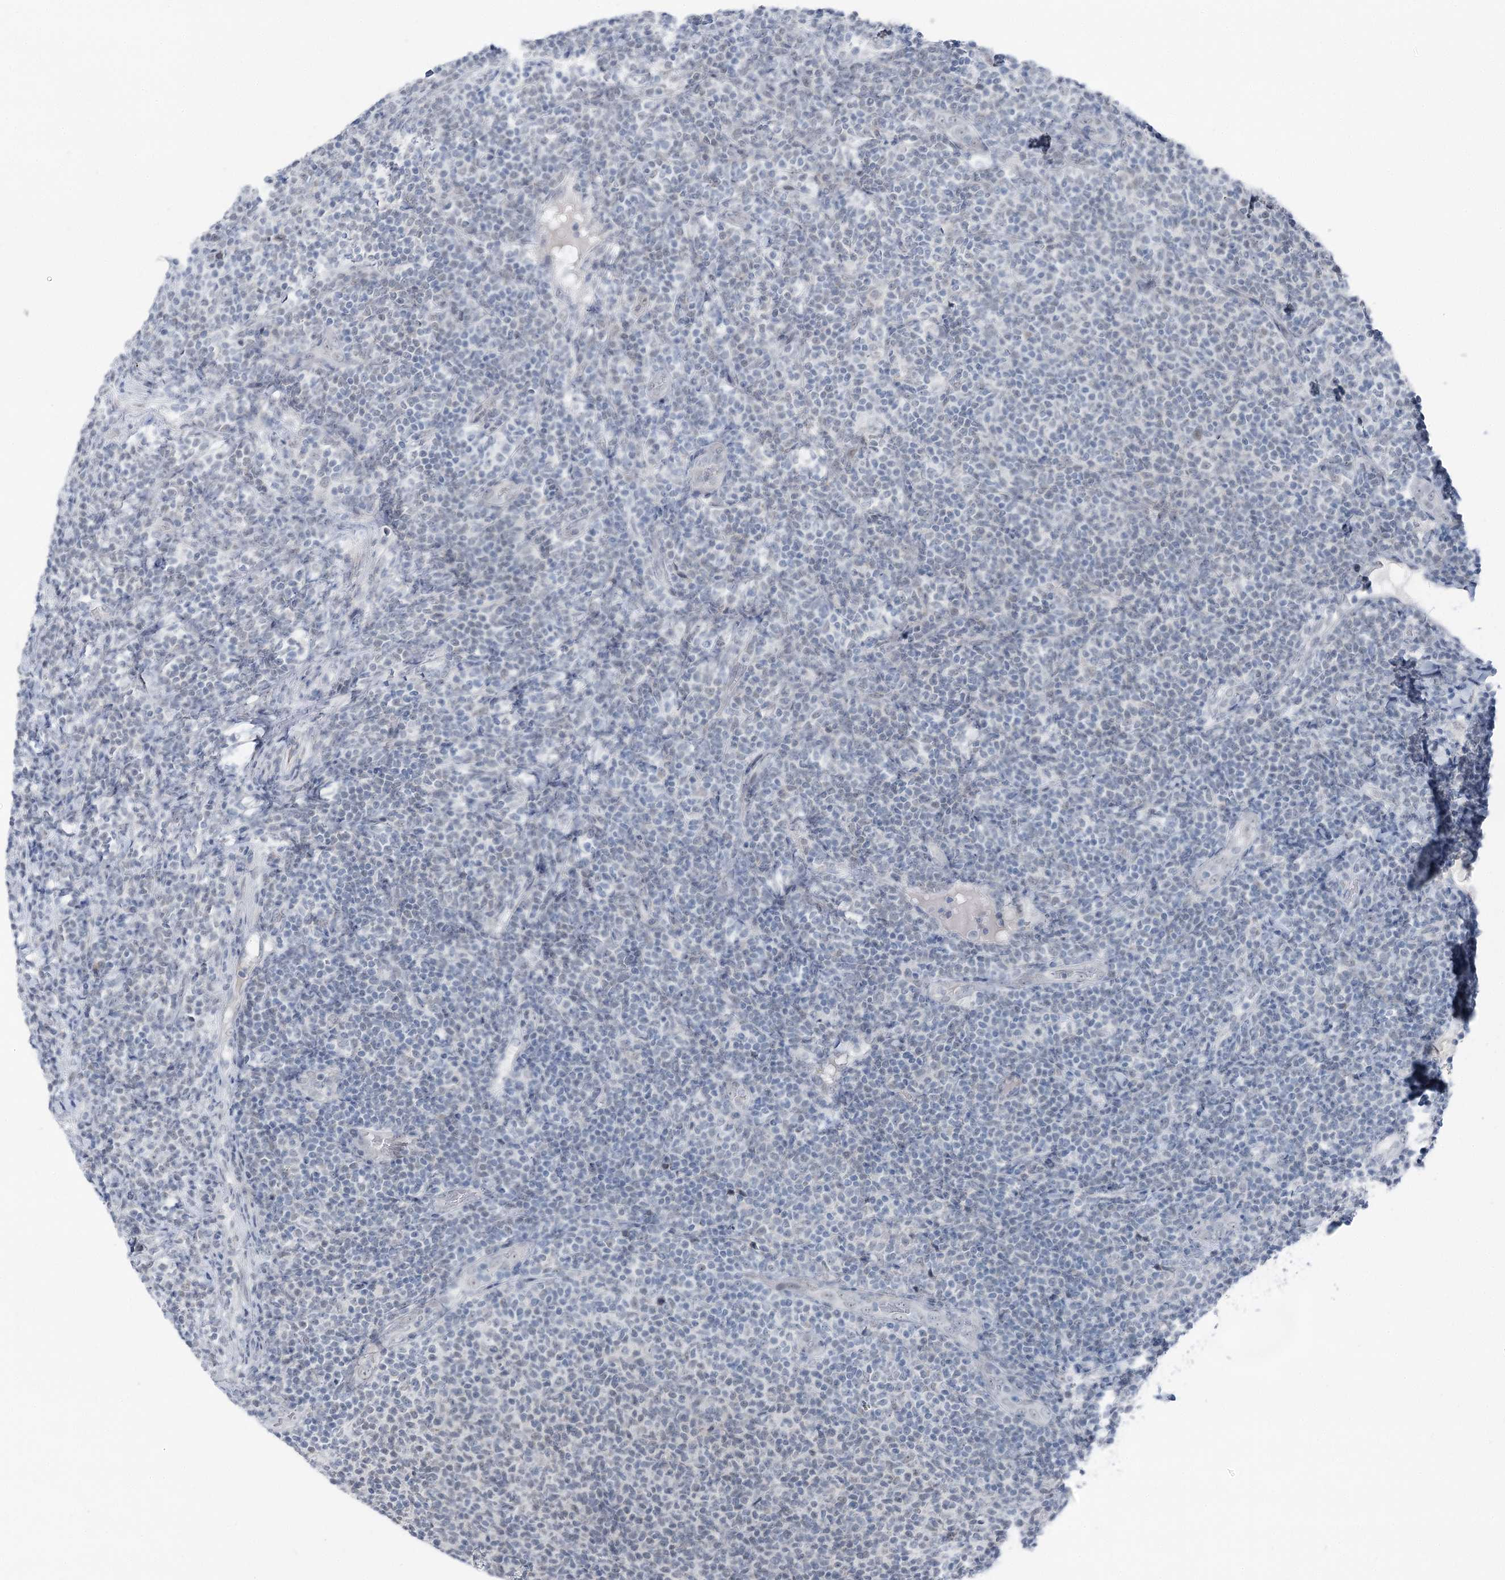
{"staining": {"intensity": "negative", "quantity": "none", "location": "none"}, "tissue": "lymphoma", "cell_type": "Tumor cells", "image_type": "cancer", "snomed": [{"axis": "morphology", "description": "Malignant lymphoma, non-Hodgkin's type, Low grade"}, {"axis": "topography", "description": "Lymph node"}], "caption": "IHC histopathology image of neoplastic tissue: human lymphoma stained with DAB (3,3'-diaminobenzidine) demonstrates no significant protein positivity in tumor cells.", "gene": "STEEP1", "patient": {"sex": "male", "age": 66}}